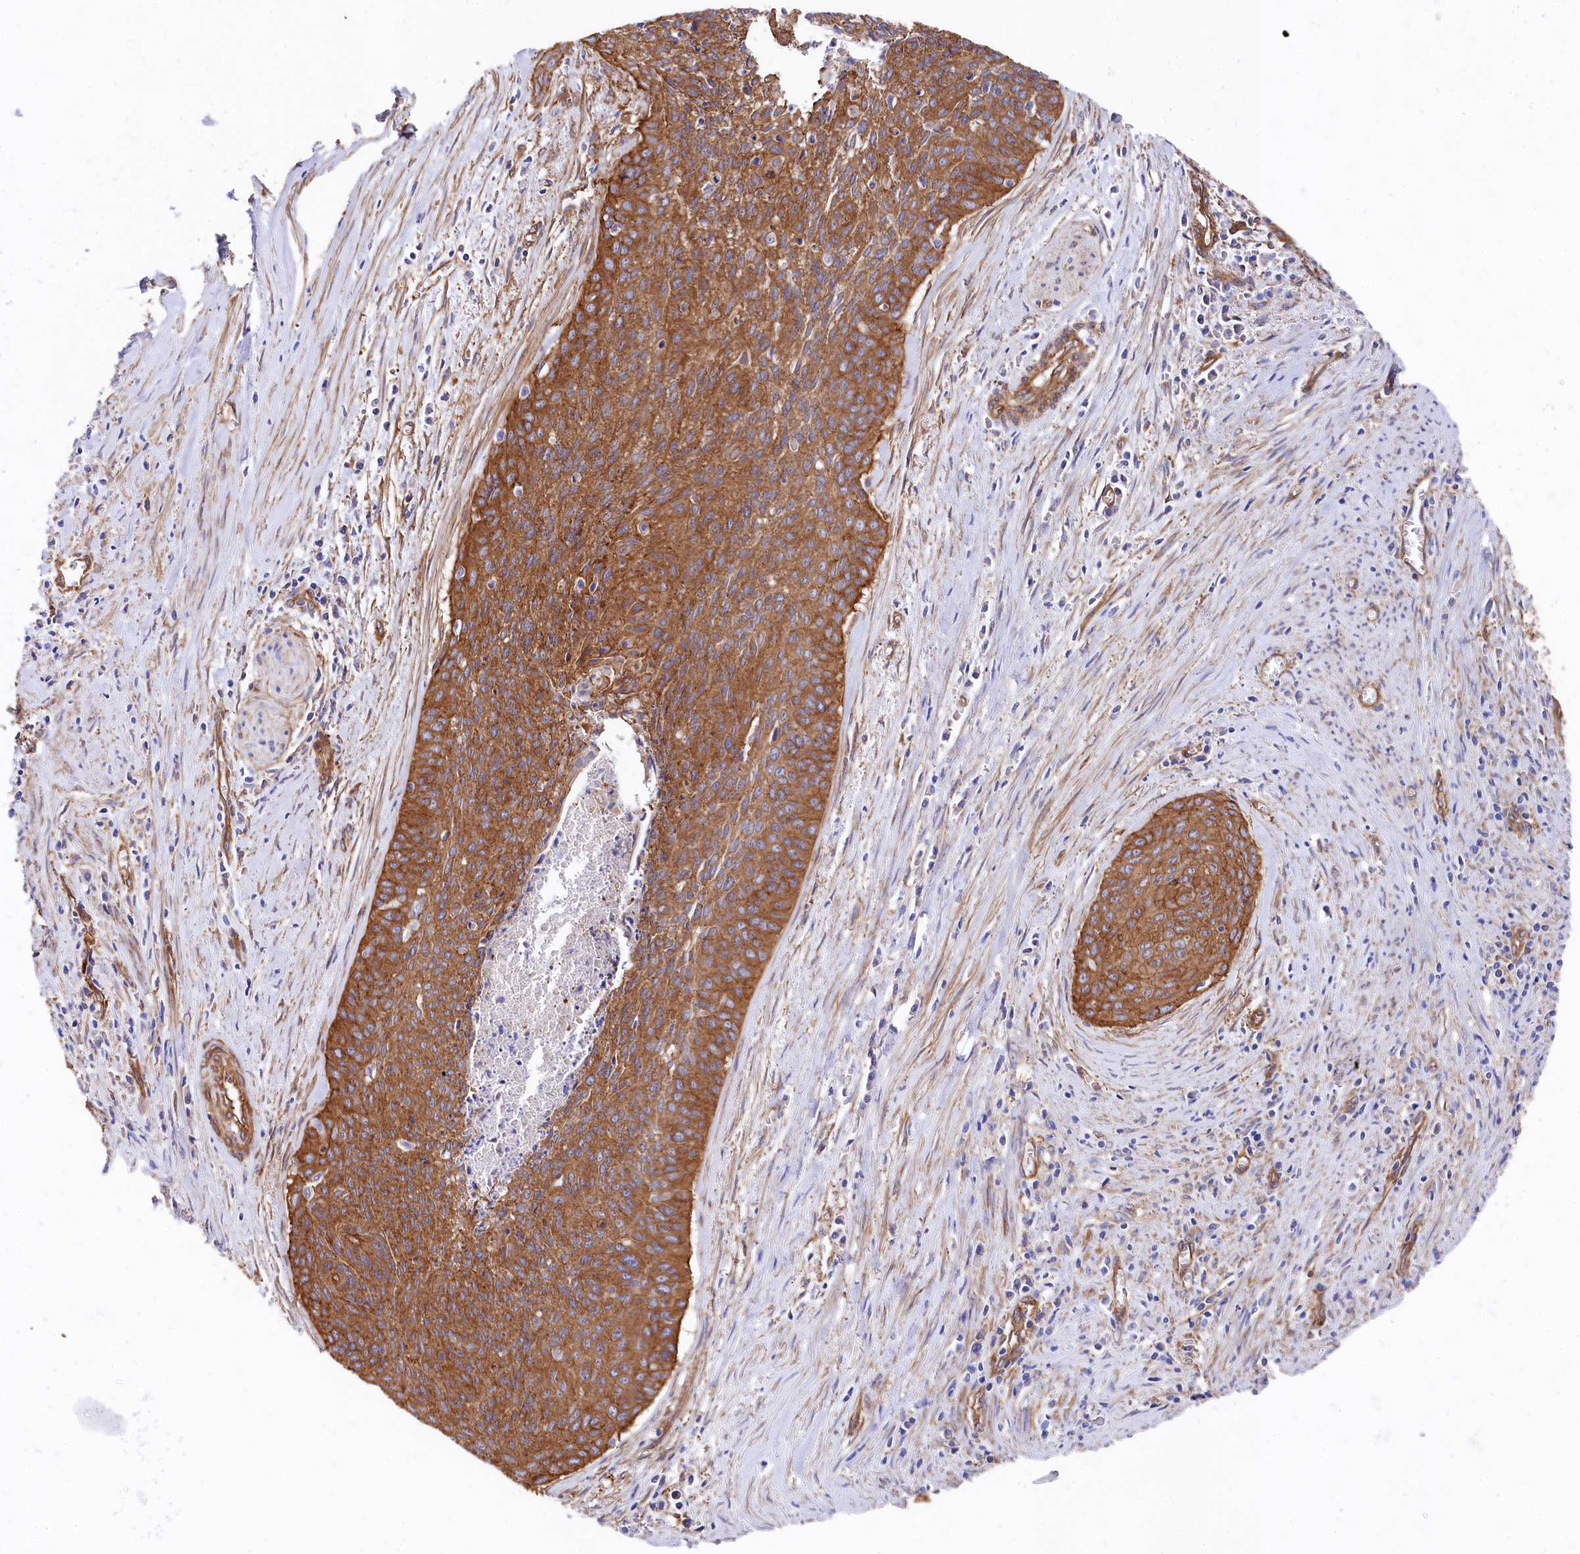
{"staining": {"intensity": "strong", "quantity": ">75%", "location": "cytoplasmic/membranous"}, "tissue": "cervical cancer", "cell_type": "Tumor cells", "image_type": "cancer", "snomed": [{"axis": "morphology", "description": "Squamous cell carcinoma, NOS"}, {"axis": "topography", "description": "Cervix"}], "caption": "A histopathology image showing strong cytoplasmic/membranous expression in about >75% of tumor cells in cervical cancer, as visualized by brown immunohistochemical staining.", "gene": "TNKS1BP1", "patient": {"sex": "female", "age": 55}}